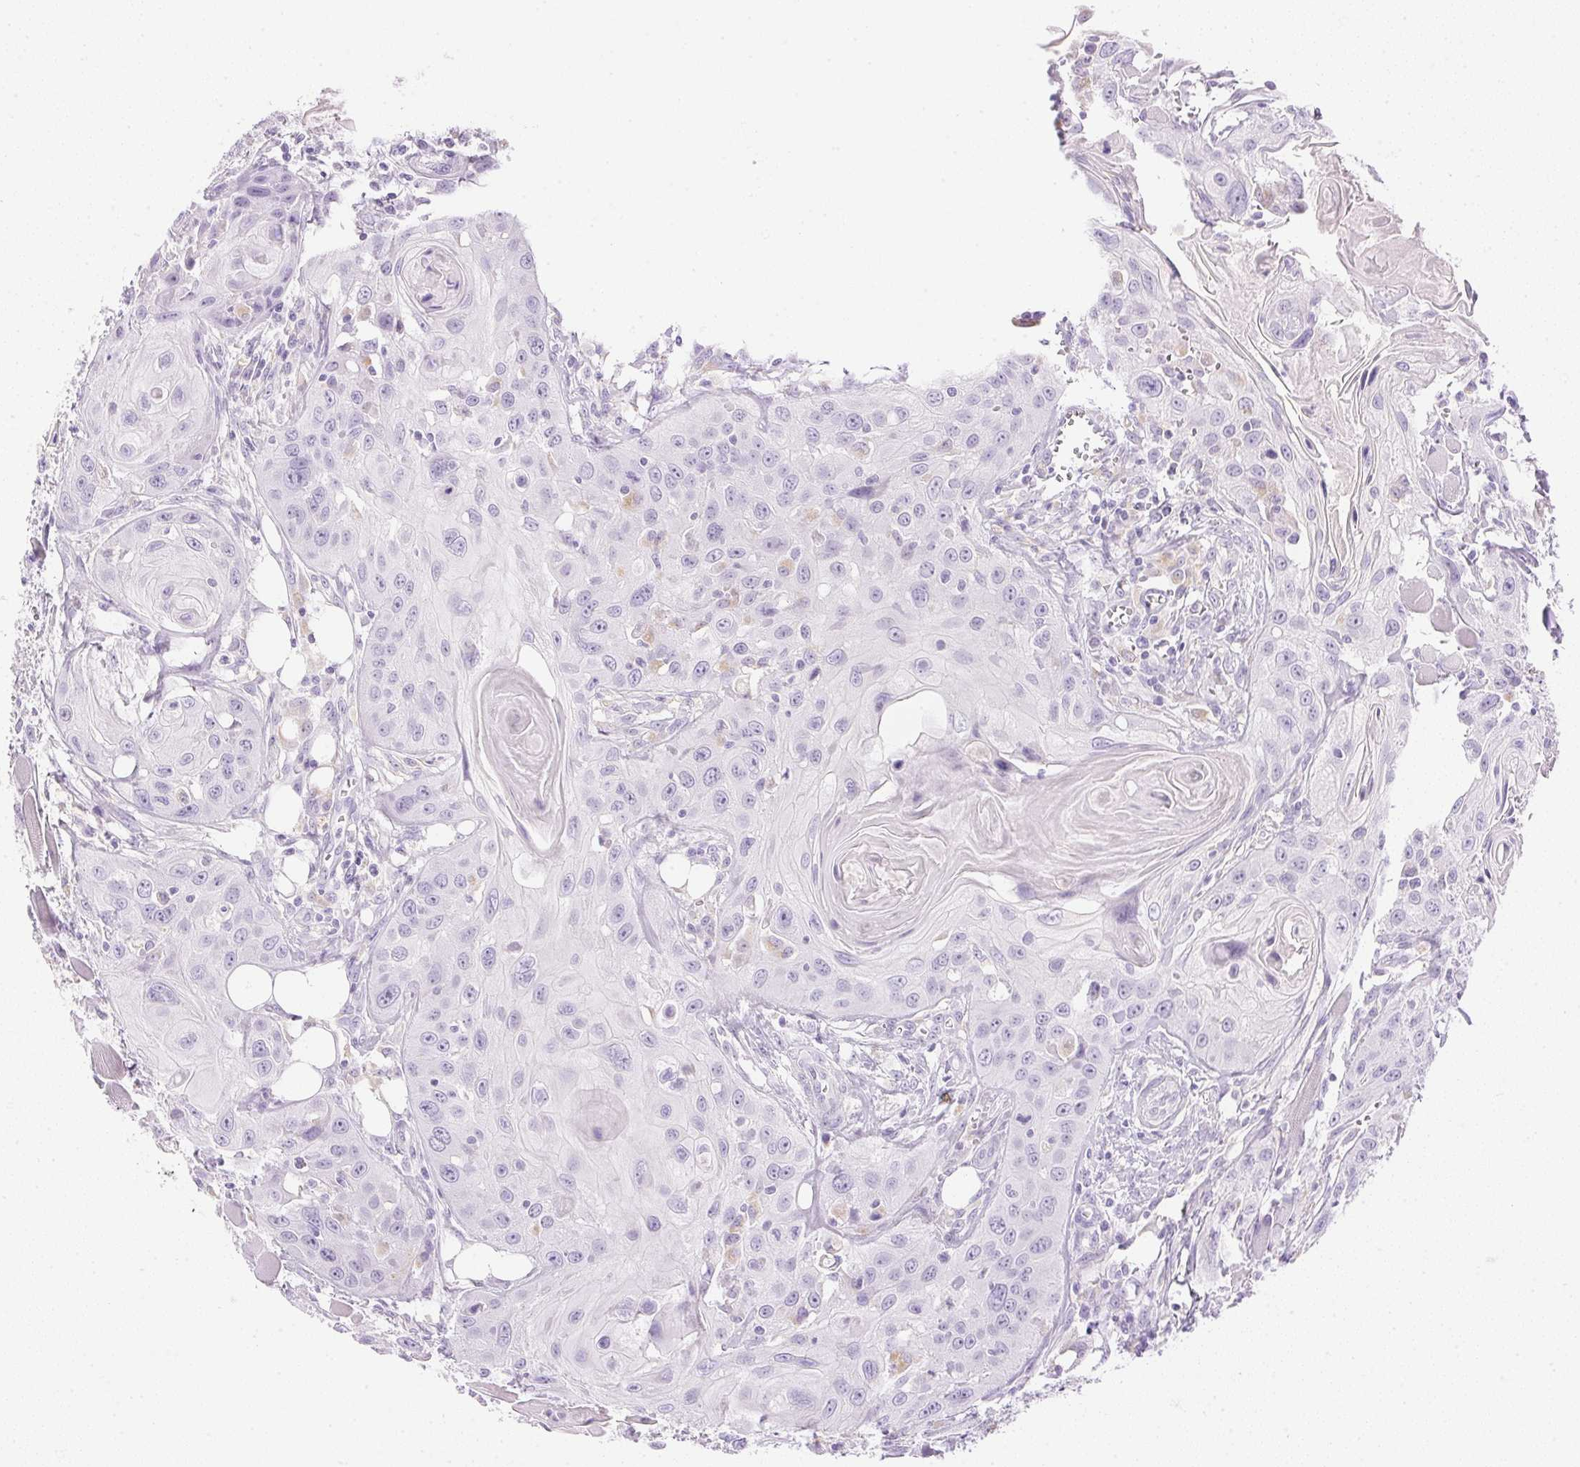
{"staining": {"intensity": "negative", "quantity": "none", "location": "none"}, "tissue": "head and neck cancer", "cell_type": "Tumor cells", "image_type": "cancer", "snomed": [{"axis": "morphology", "description": "Squamous cell carcinoma, NOS"}, {"axis": "topography", "description": "Oral tissue"}, {"axis": "topography", "description": "Head-Neck"}], "caption": "Immunohistochemistry (IHC) of human head and neck squamous cell carcinoma exhibits no expression in tumor cells.", "gene": "ATP6V1G3", "patient": {"sex": "male", "age": 58}}